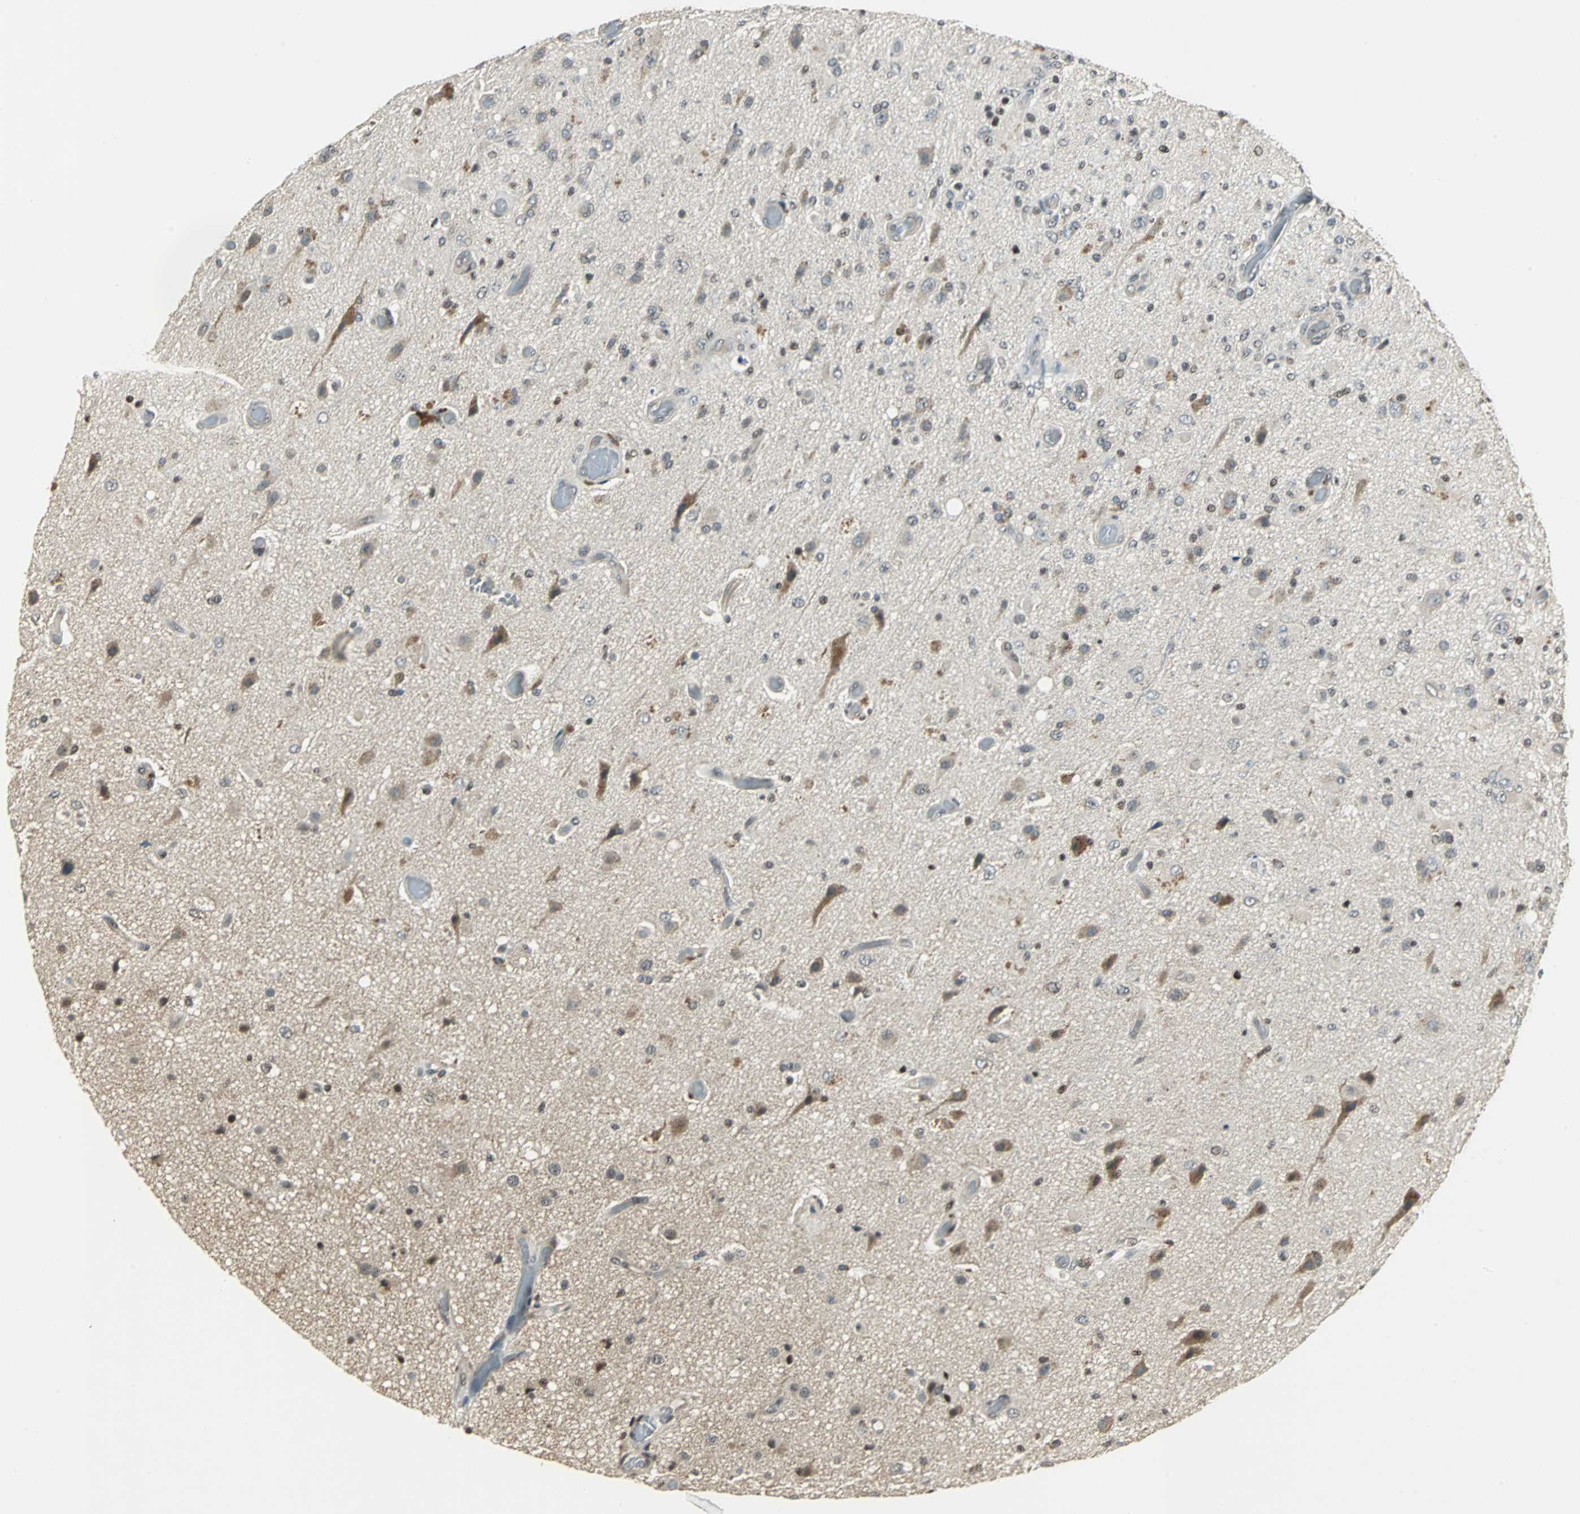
{"staining": {"intensity": "moderate", "quantity": "<25%", "location": "nuclear"}, "tissue": "glioma", "cell_type": "Tumor cells", "image_type": "cancer", "snomed": [{"axis": "morphology", "description": "Normal tissue, NOS"}, {"axis": "morphology", "description": "Glioma, malignant, High grade"}, {"axis": "topography", "description": "Cerebral cortex"}], "caption": "A high-resolution image shows immunohistochemistry staining of malignant glioma (high-grade), which exhibits moderate nuclear positivity in approximately <25% of tumor cells.", "gene": "MED4", "patient": {"sex": "male", "age": 77}}